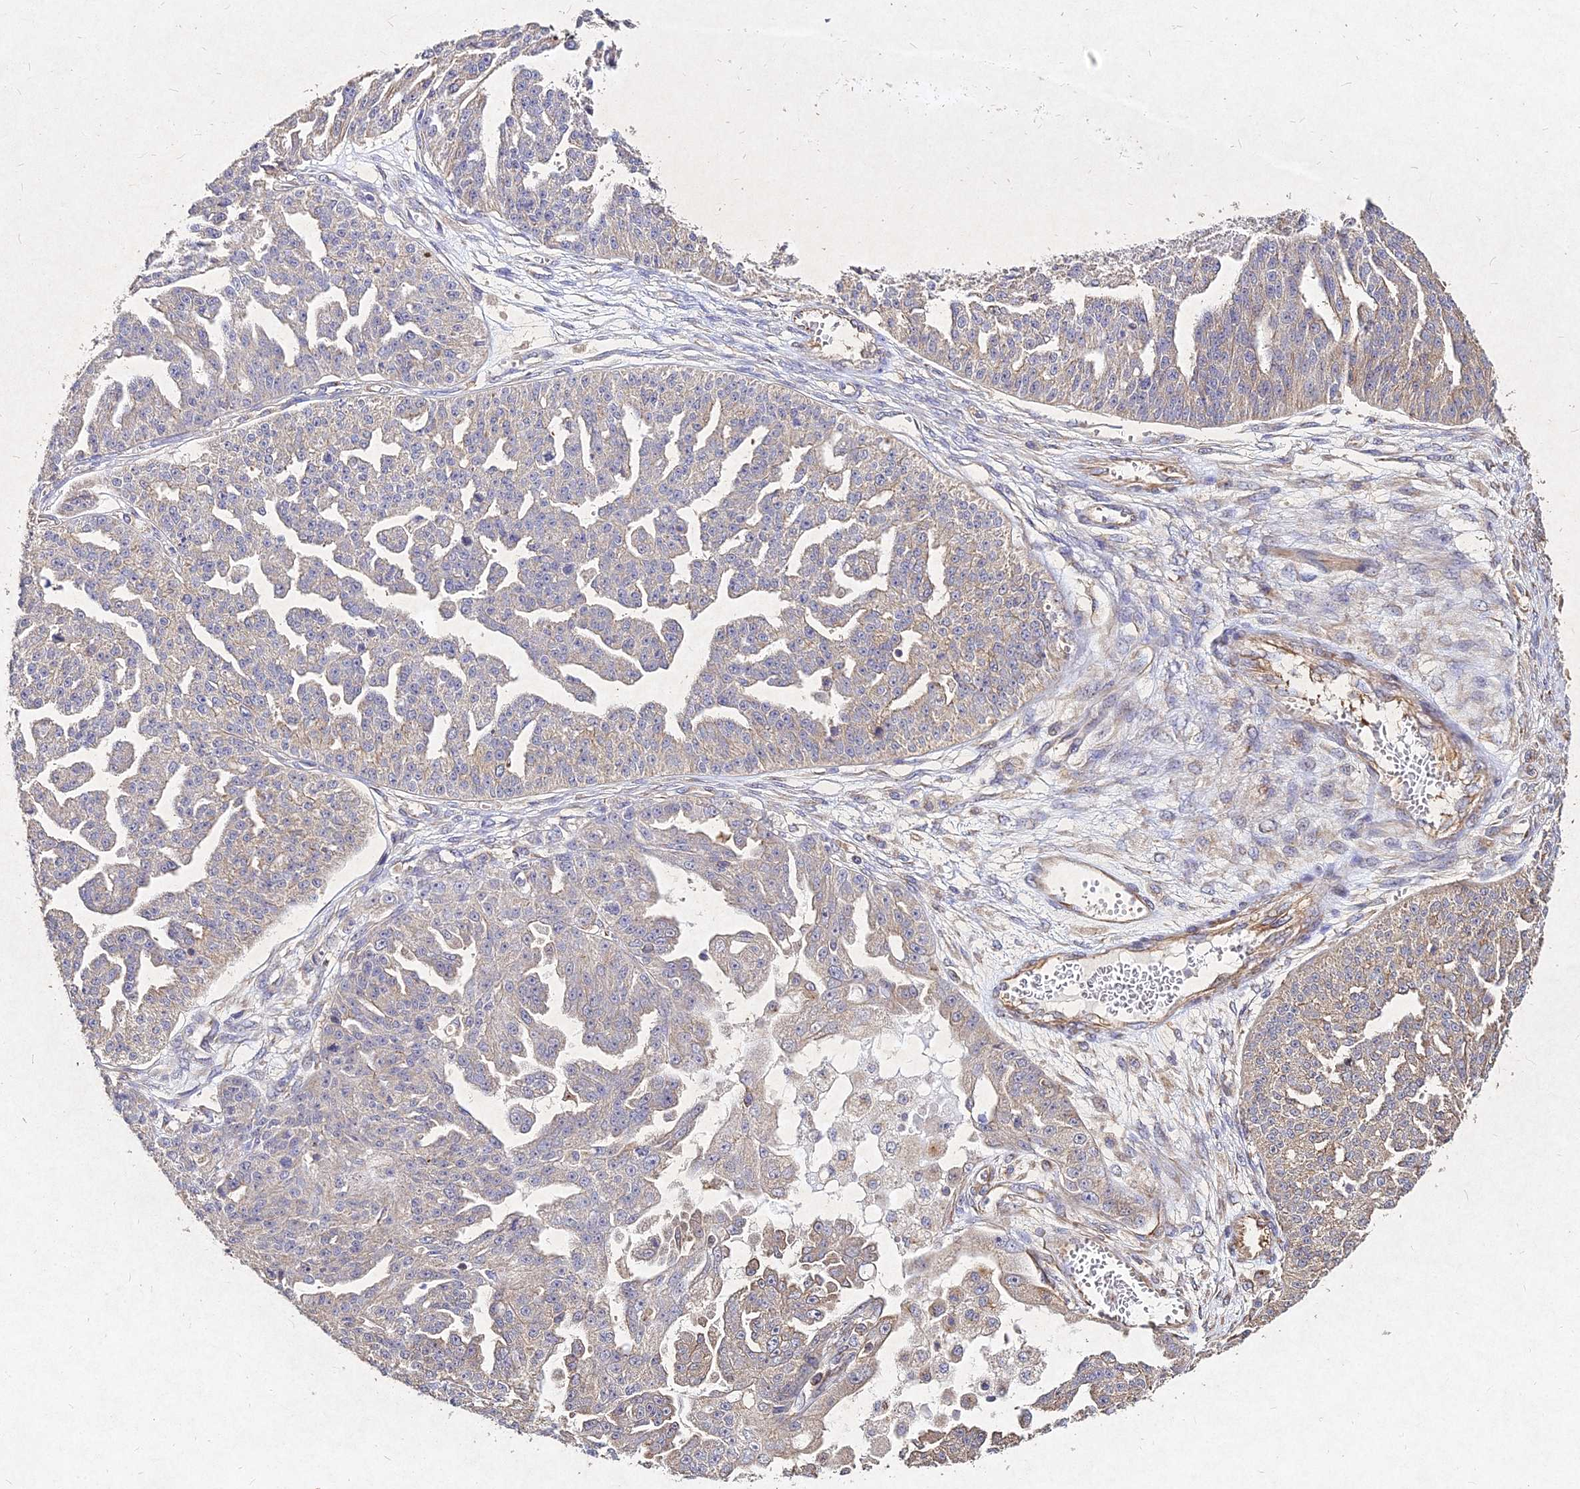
{"staining": {"intensity": "negative", "quantity": "none", "location": "none"}, "tissue": "ovarian cancer", "cell_type": "Tumor cells", "image_type": "cancer", "snomed": [{"axis": "morphology", "description": "Cystadenocarcinoma, serous, NOS"}, {"axis": "topography", "description": "Ovary"}], "caption": "Ovarian cancer was stained to show a protein in brown. There is no significant staining in tumor cells.", "gene": "SKA1", "patient": {"sex": "female", "age": 58}}